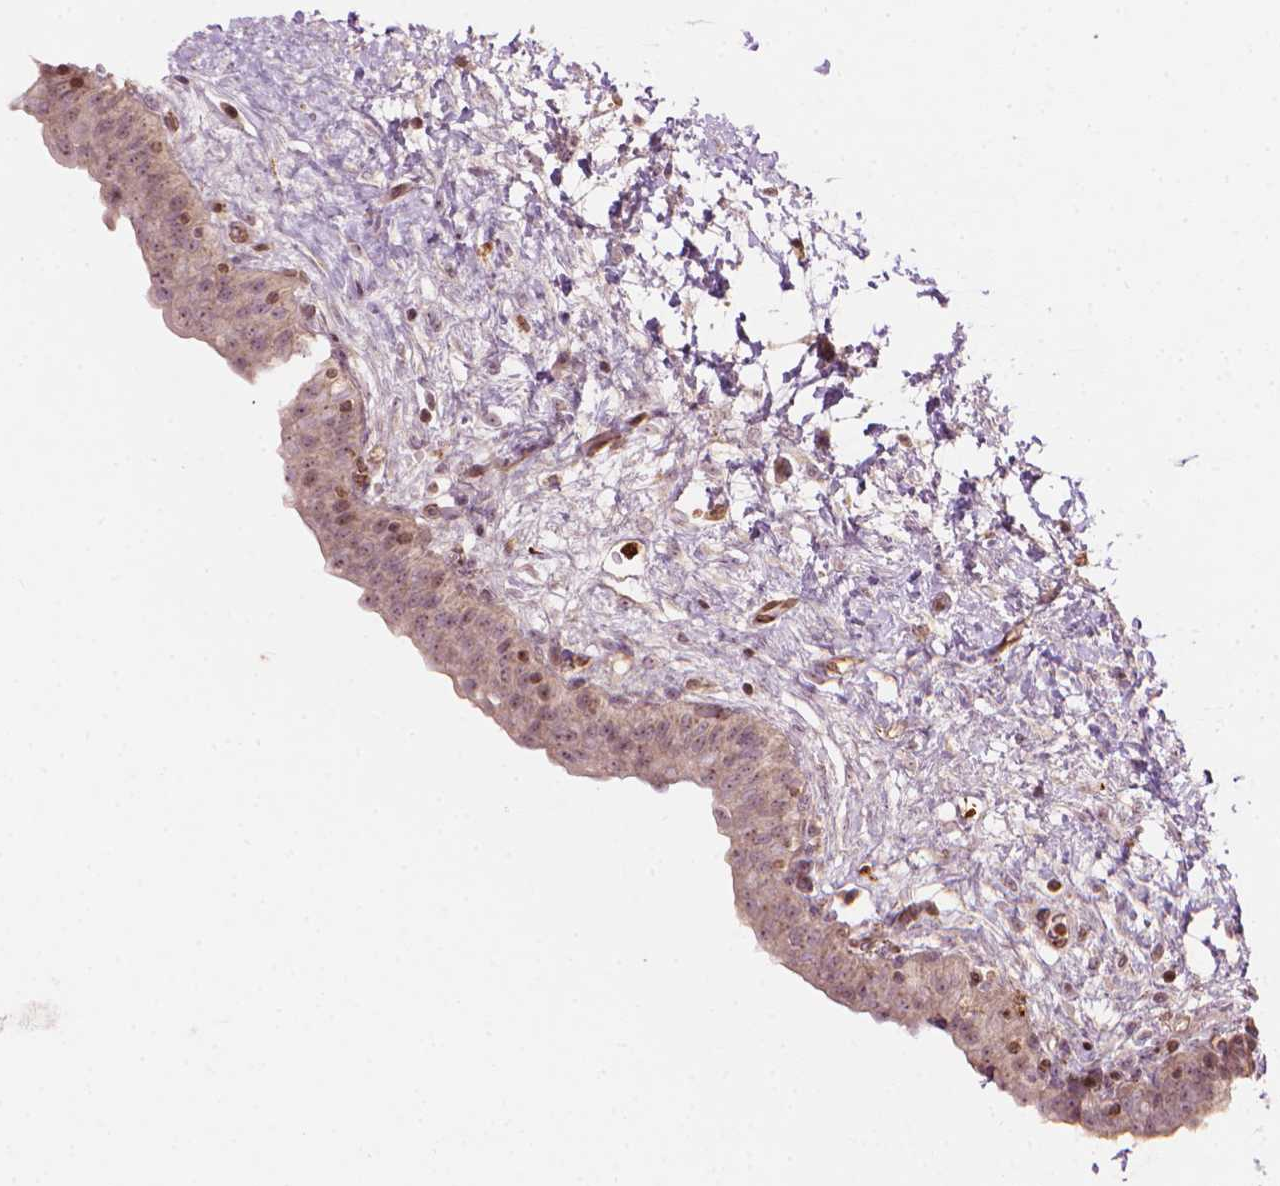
{"staining": {"intensity": "weak", "quantity": "25%-75%", "location": "nuclear"}, "tissue": "urinary bladder", "cell_type": "Urothelial cells", "image_type": "normal", "snomed": [{"axis": "morphology", "description": "Normal tissue, NOS"}, {"axis": "topography", "description": "Urinary bladder"}], "caption": "This micrograph shows immunohistochemistry (IHC) staining of normal urinary bladder, with low weak nuclear positivity in approximately 25%-75% of urothelial cells.", "gene": "SMC2", "patient": {"sex": "male", "age": 69}}